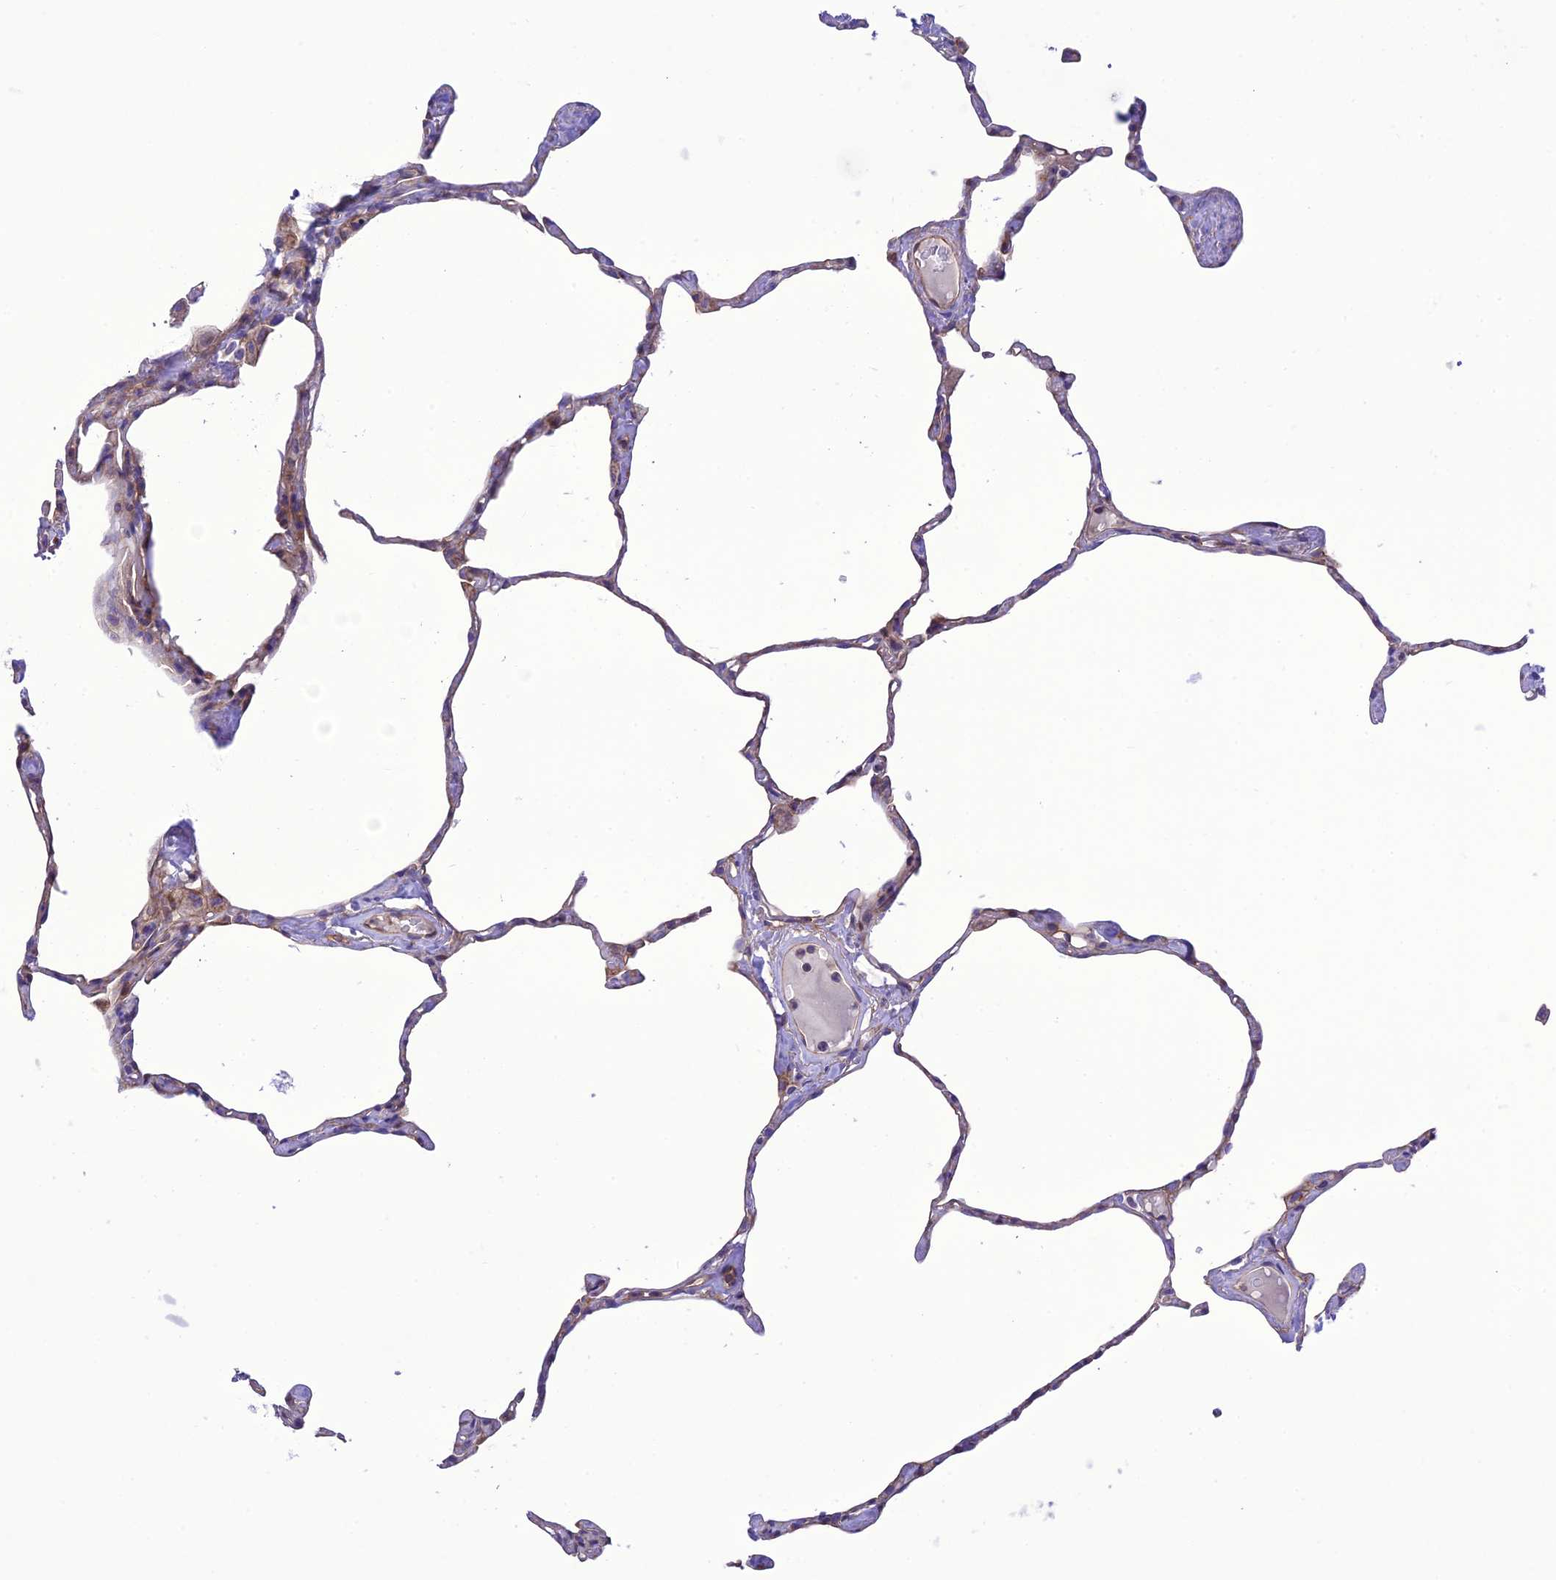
{"staining": {"intensity": "weak", "quantity": "<25%", "location": "cytoplasmic/membranous"}, "tissue": "lung", "cell_type": "Alveolar cells", "image_type": "normal", "snomed": [{"axis": "morphology", "description": "Normal tissue, NOS"}, {"axis": "topography", "description": "Lung"}], "caption": "Image shows no protein staining in alveolar cells of normal lung.", "gene": "PPFIA3", "patient": {"sex": "male", "age": 65}}